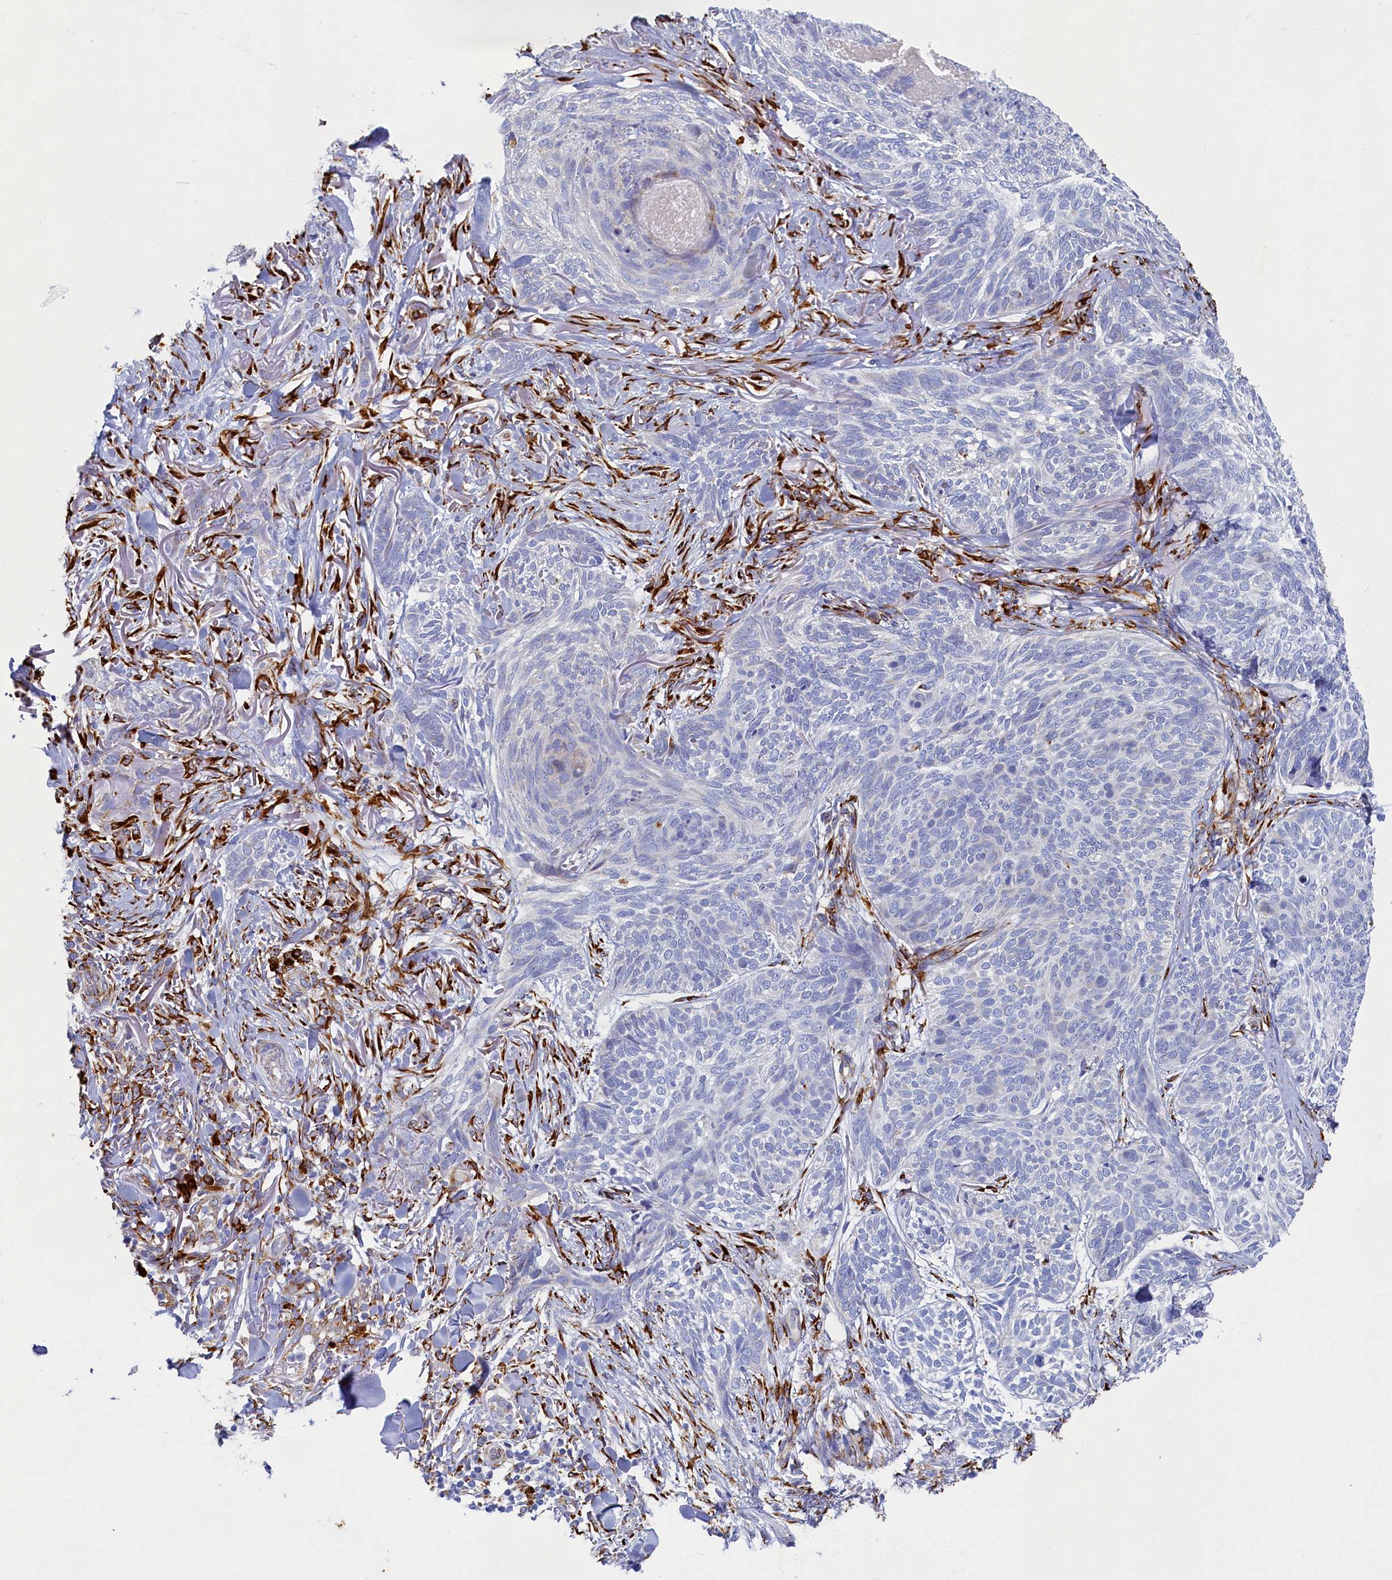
{"staining": {"intensity": "negative", "quantity": "none", "location": "none"}, "tissue": "skin cancer", "cell_type": "Tumor cells", "image_type": "cancer", "snomed": [{"axis": "morphology", "description": "Normal tissue, NOS"}, {"axis": "morphology", "description": "Basal cell carcinoma"}, {"axis": "topography", "description": "Skin"}], "caption": "Tumor cells are negative for brown protein staining in skin cancer (basal cell carcinoma).", "gene": "TMEM18", "patient": {"sex": "male", "age": 66}}